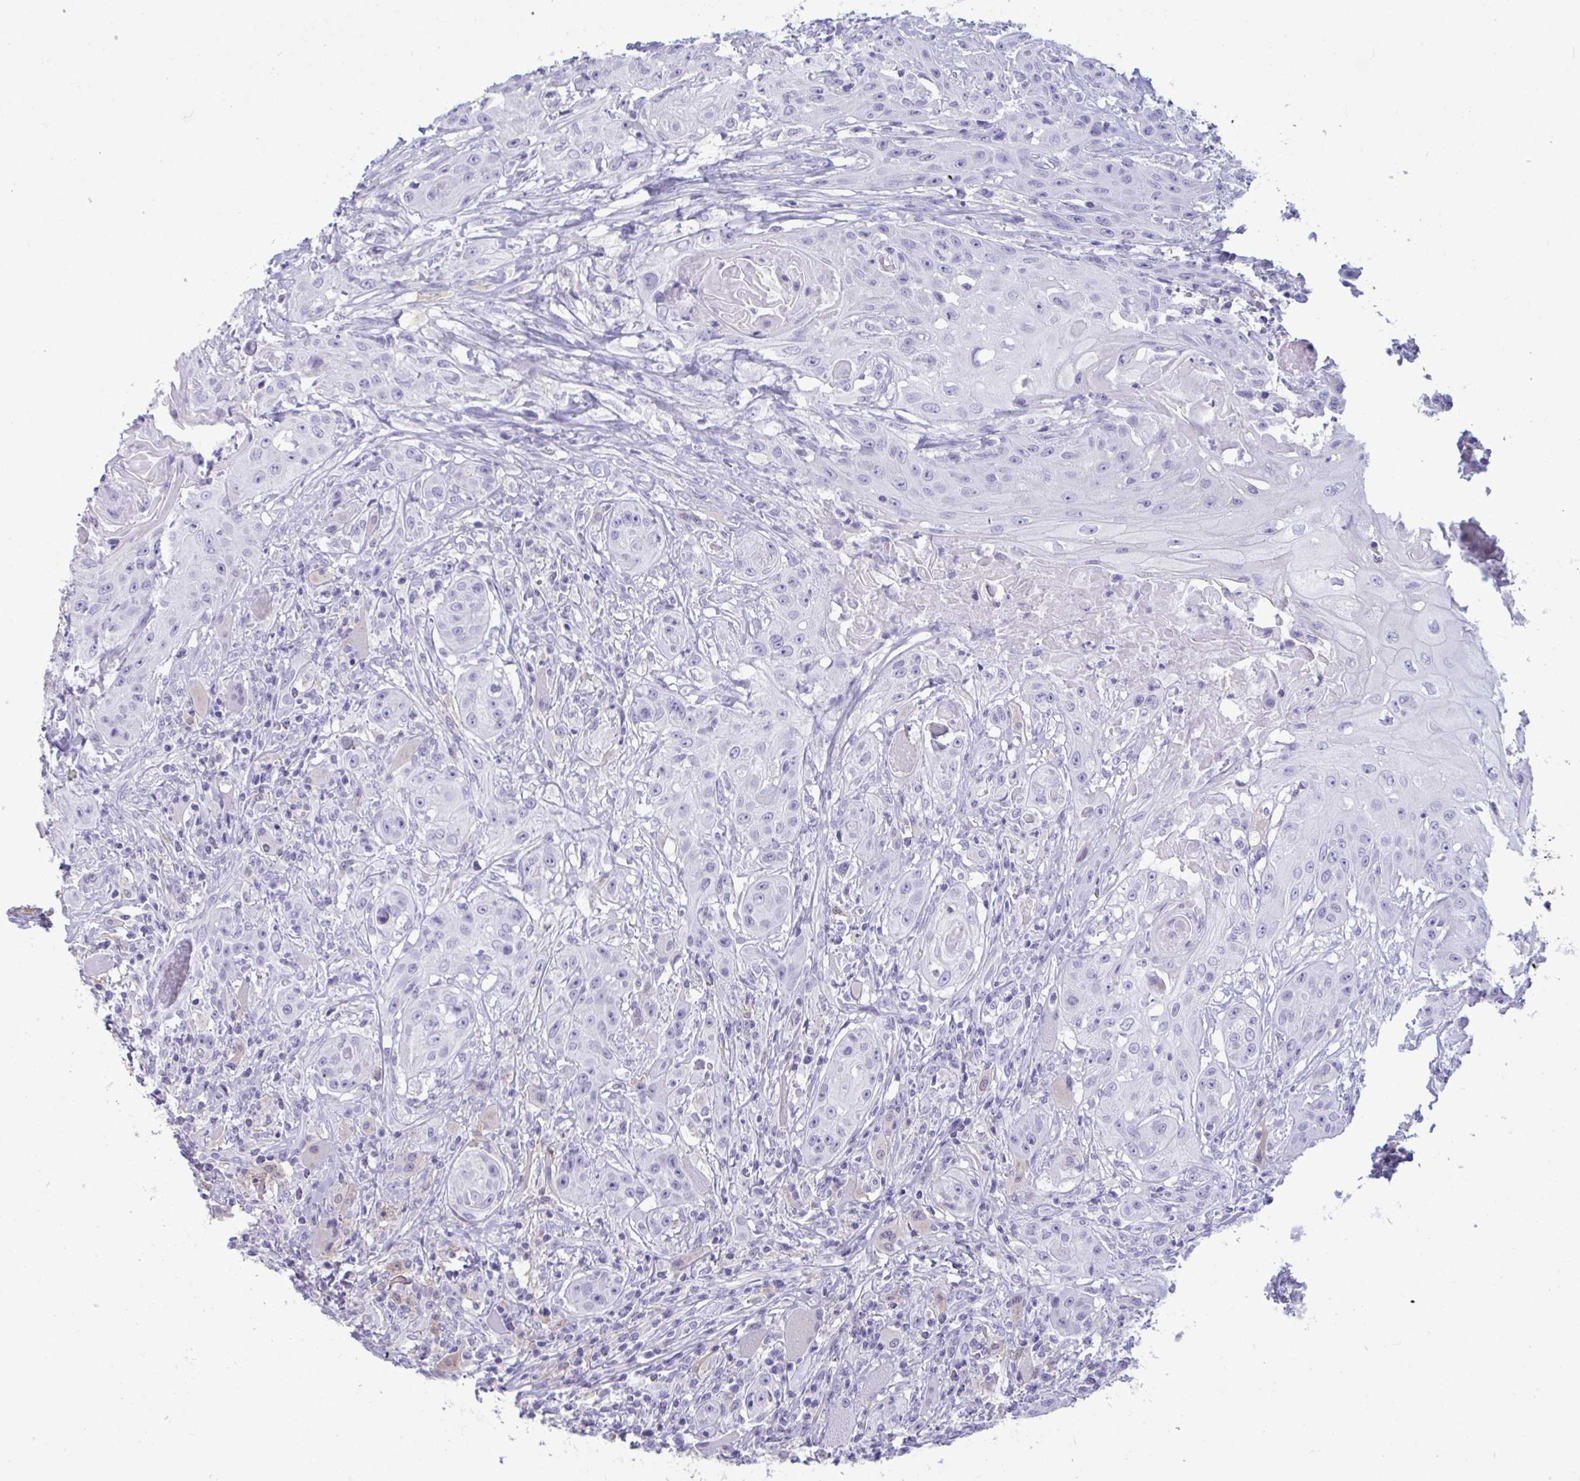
{"staining": {"intensity": "negative", "quantity": "none", "location": "none"}, "tissue": "head and neck cancer", "cell_type": "Tumor cells", "image_type": "cancer", "snomed": [{"axis": "morphology", "description": "Squamous cell carcinoma, NOS"}, {"axis": "topography", "description": "Oral tissue"}, {"axis": "topography", "description": "Head-Neck"}, {"axis": "topography", "description": "Neck, NOS"}], "caption": "This is an immunohistochemistry (IHC) image of head and neck squamous cell carcinoma. There is no staining in tumor cells.", "gene": "ANKRD60", "patient": {"sex": "female", "age": 55}}